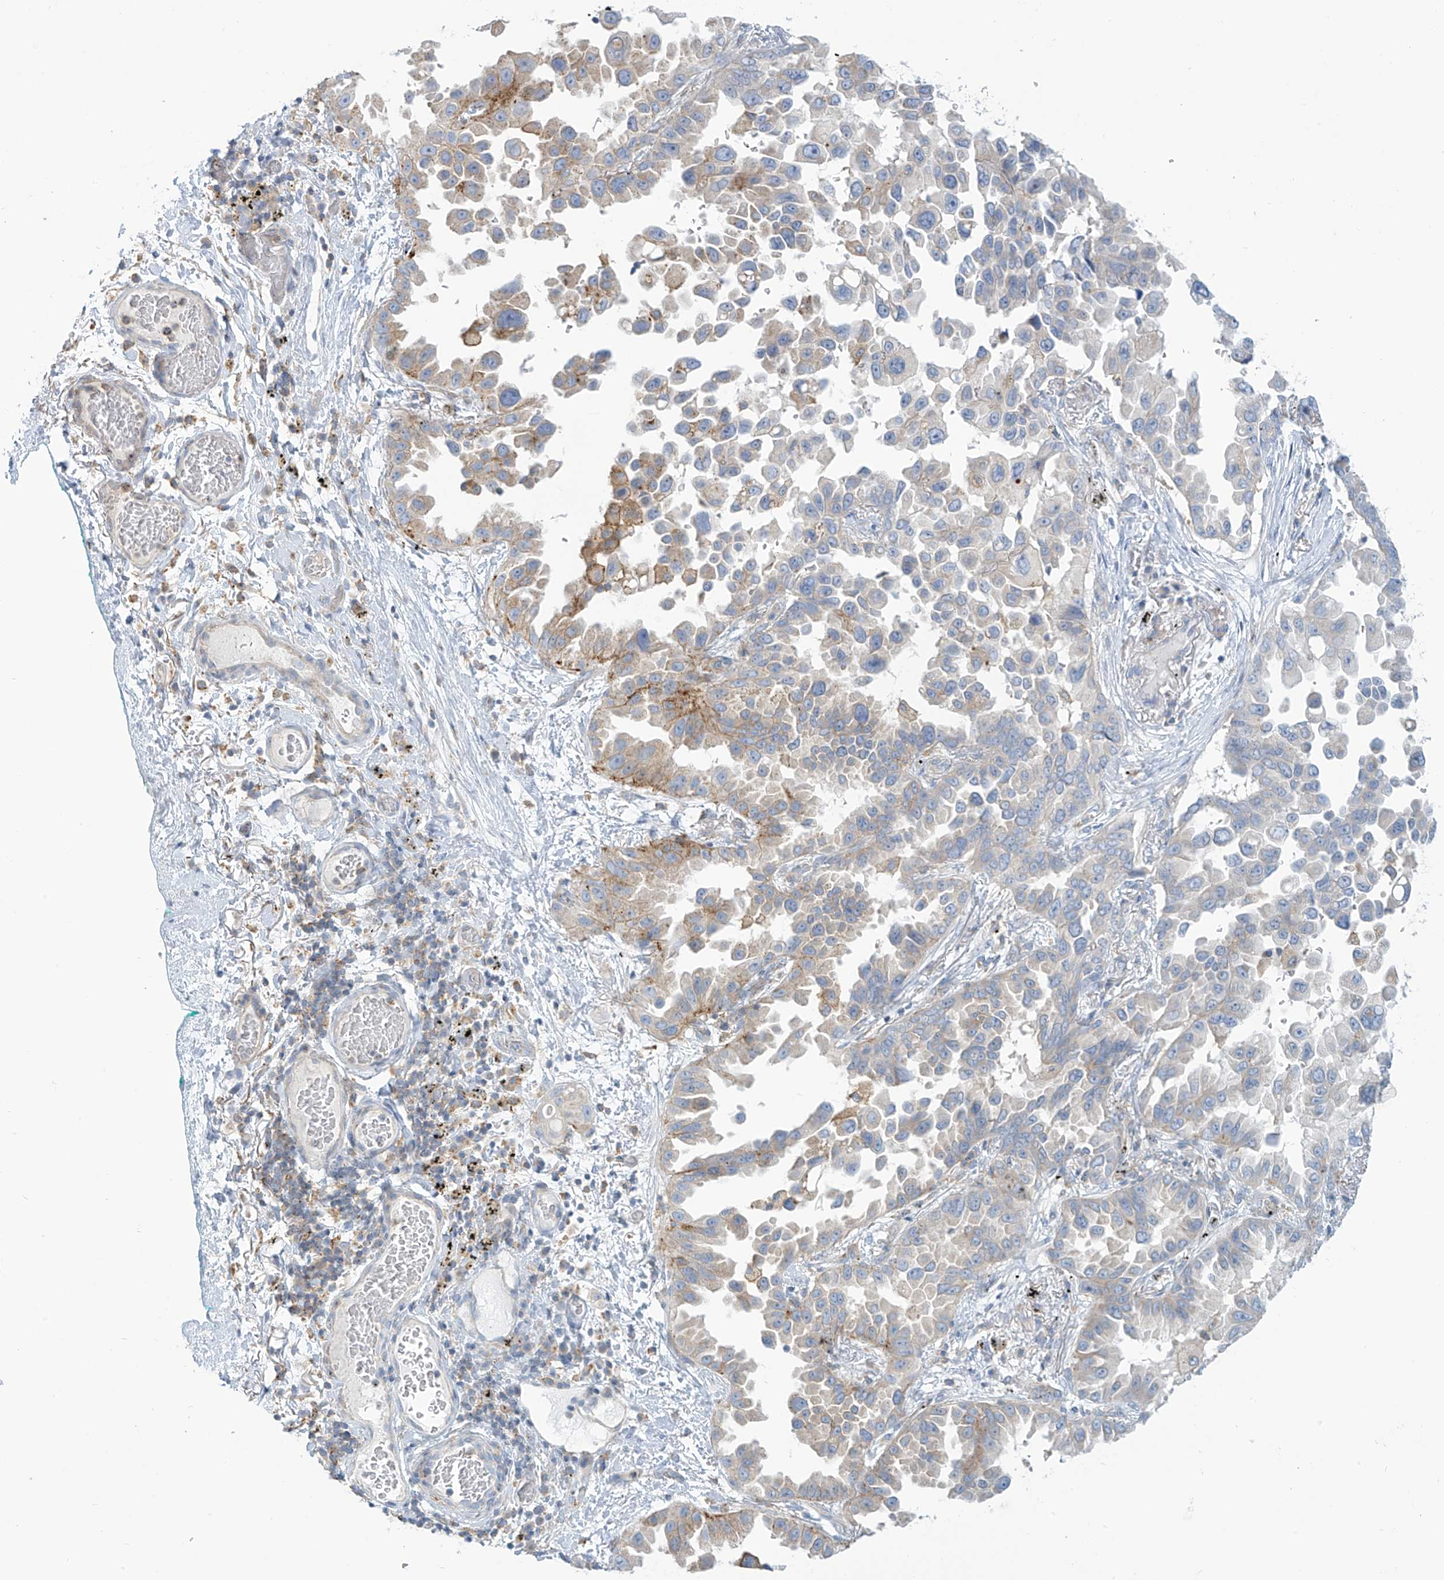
{"staining": {"intensity": "weak", "quantity": "<25%", "location": "cytoplasmic/membranous"}, "tissue": "lung cancer", "cell_type": "Tumor cells", "image_type": "cancer", "snomed": [{"axis": "morphology", "description": "Adenocarcinoma, NOS"}, {"axis": "topography", "description": "Lung"}], "caption": "Immunohistochemistry image of neoplastic tissue: human lung cancer (adenocarcinoma) stained with DAB (3,3'-diaminobenzidine) shows no significant protein positivity in tumor cells. (DAB IHC visualized using brightfield microscopy, high magnification).", "gene": "SLC6A12", "patient": {"sex": "female", "age": 67}}